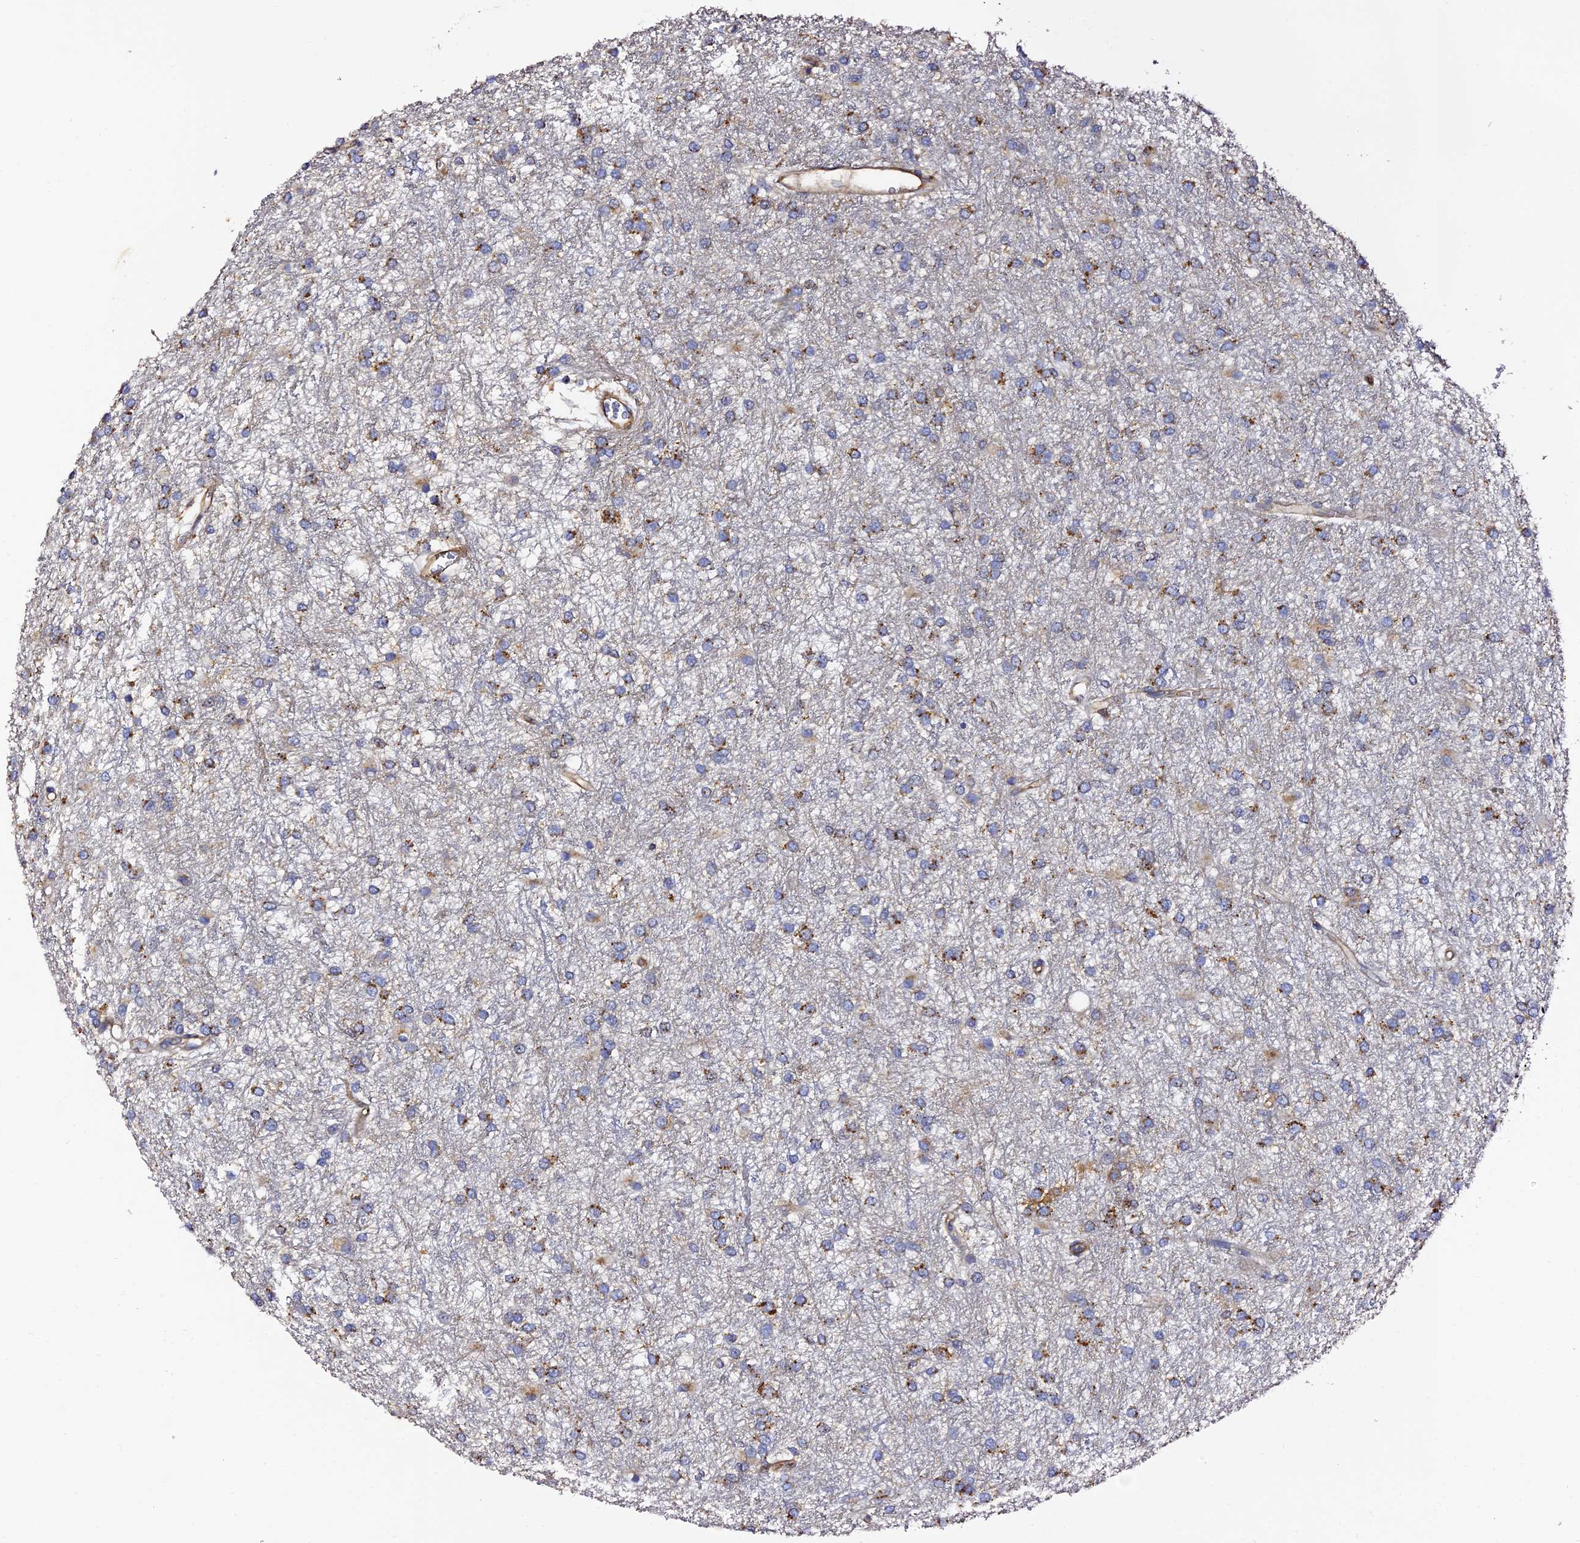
{"staining": {"intensity": "strong", "quantity": "25%-75%", "location": "cytoplasmic/membranous"}, "tissue": "glioma", "cell_type": "Tumor cells", "image_type": "cancer", "snomed": [{"axis": "morphology", "description": "Glioma, malignant, High grade"}, {"axis": "topography", "description": "Brain"}], "caption": "IHC of malignant high-grade glioma displays high levels of strong cytoplasmic/membranous staining in approximately 25%-75% of tumor cells. (Brightfield microscopy of DAB IHC at high magnification).", "gene": "TRPV2", "patient": {"sex": "female", "age": 50}}